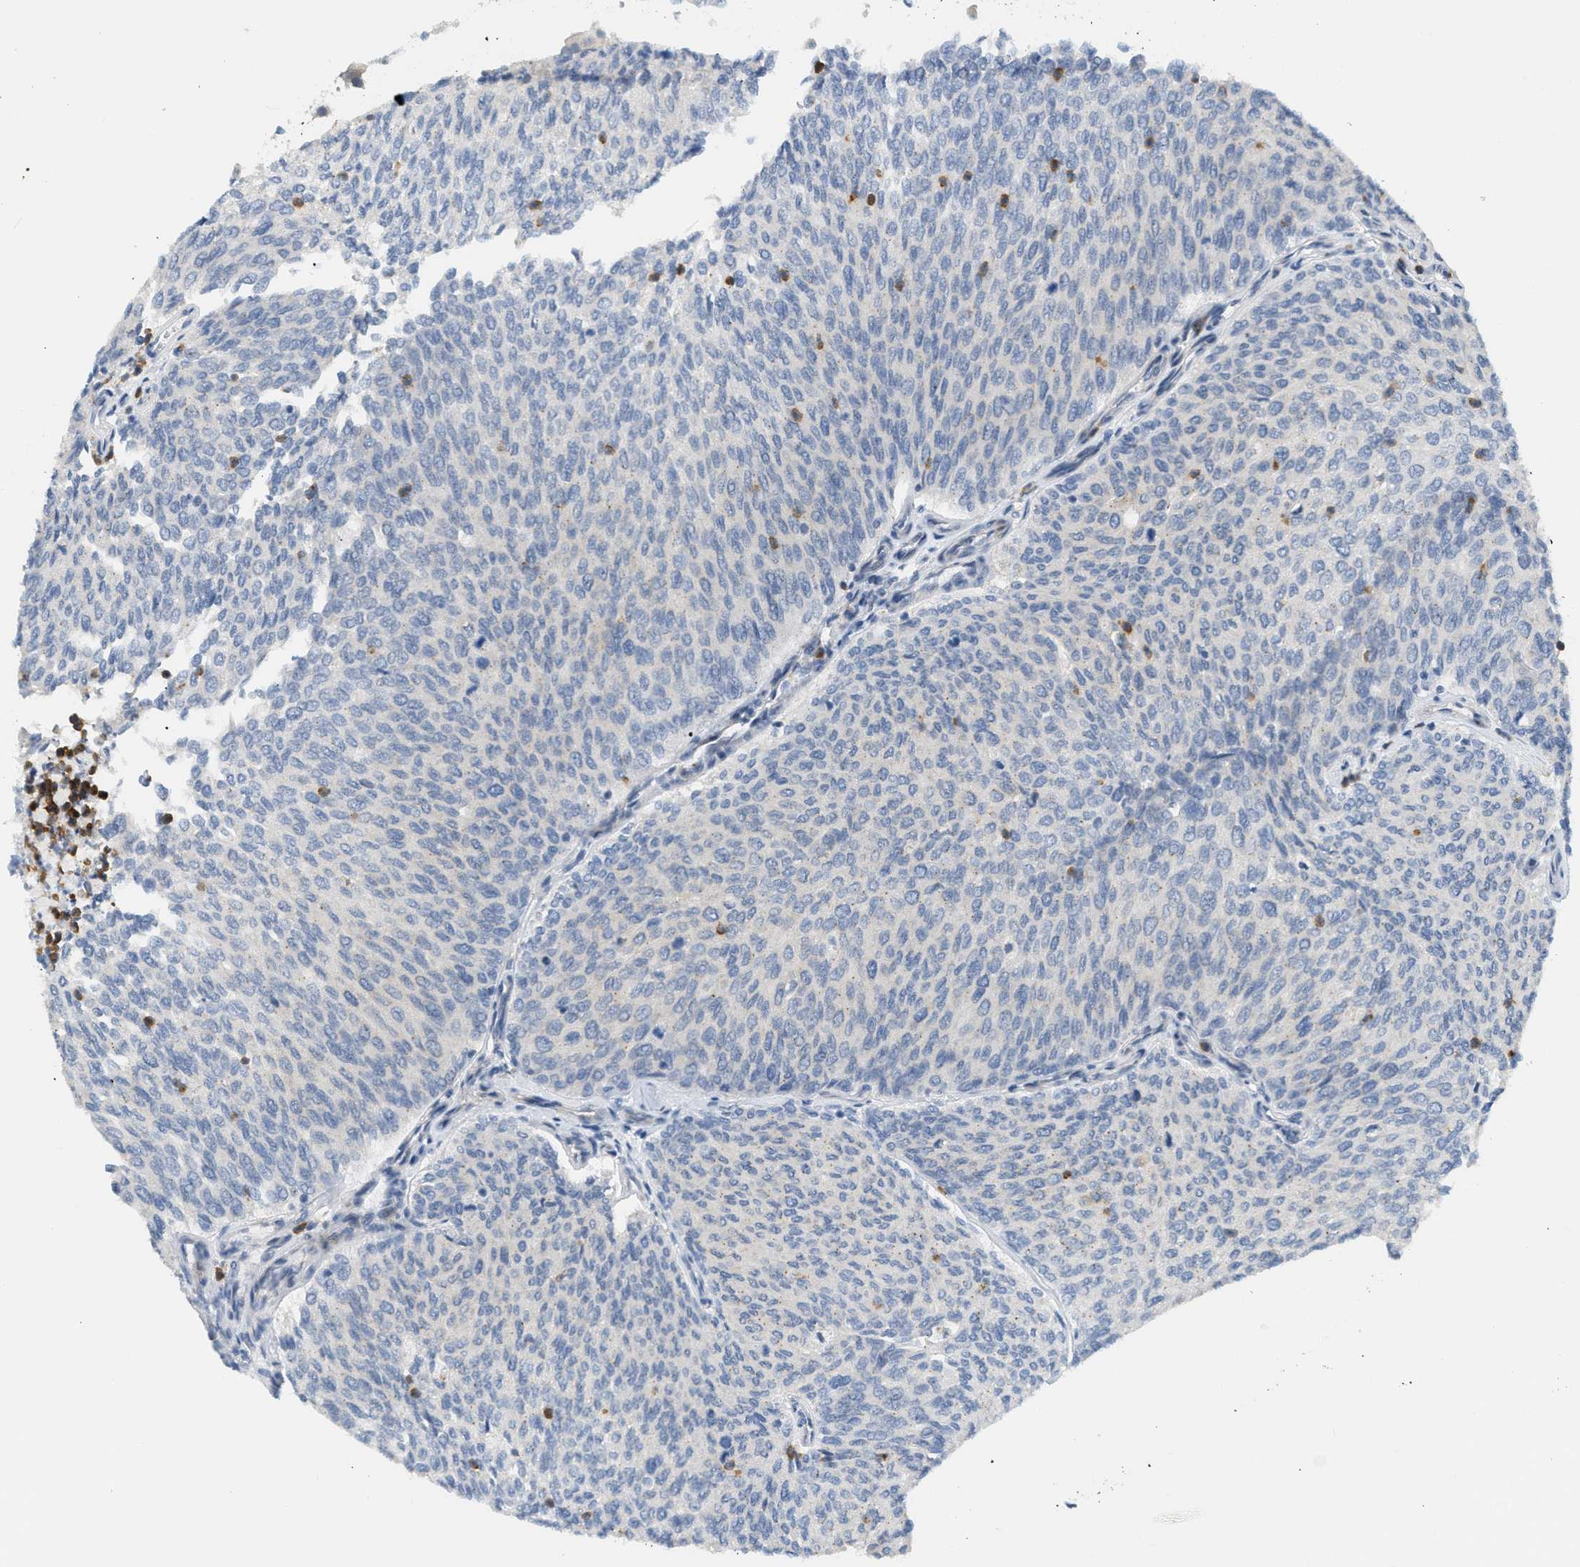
{"staining": {"intensity": "negative", "quantity": "none", "location": "none"}, "tissue": "urothelial cancer", "cell_type": "Tumor cells", "image_type": "cancer", "snomed": [{"axis": "morphology", "description": "Urothelial carcinoma, Low grade"}, {"axis": "topography", "description": "Urinary bladder"}], "caption": "High magnification brightfield microscopy of low-grade urothelial carcinoma stained with DAB (brown) and counterstained with hematoxylin (blue): tumor cells show no significant positivity. (DAB (3,3'-diaminobenzidine) immunohistochemistry (IHC), high magnification).", "gene": "ZNF408", "patient": {"sex": "female", "age": 79}}